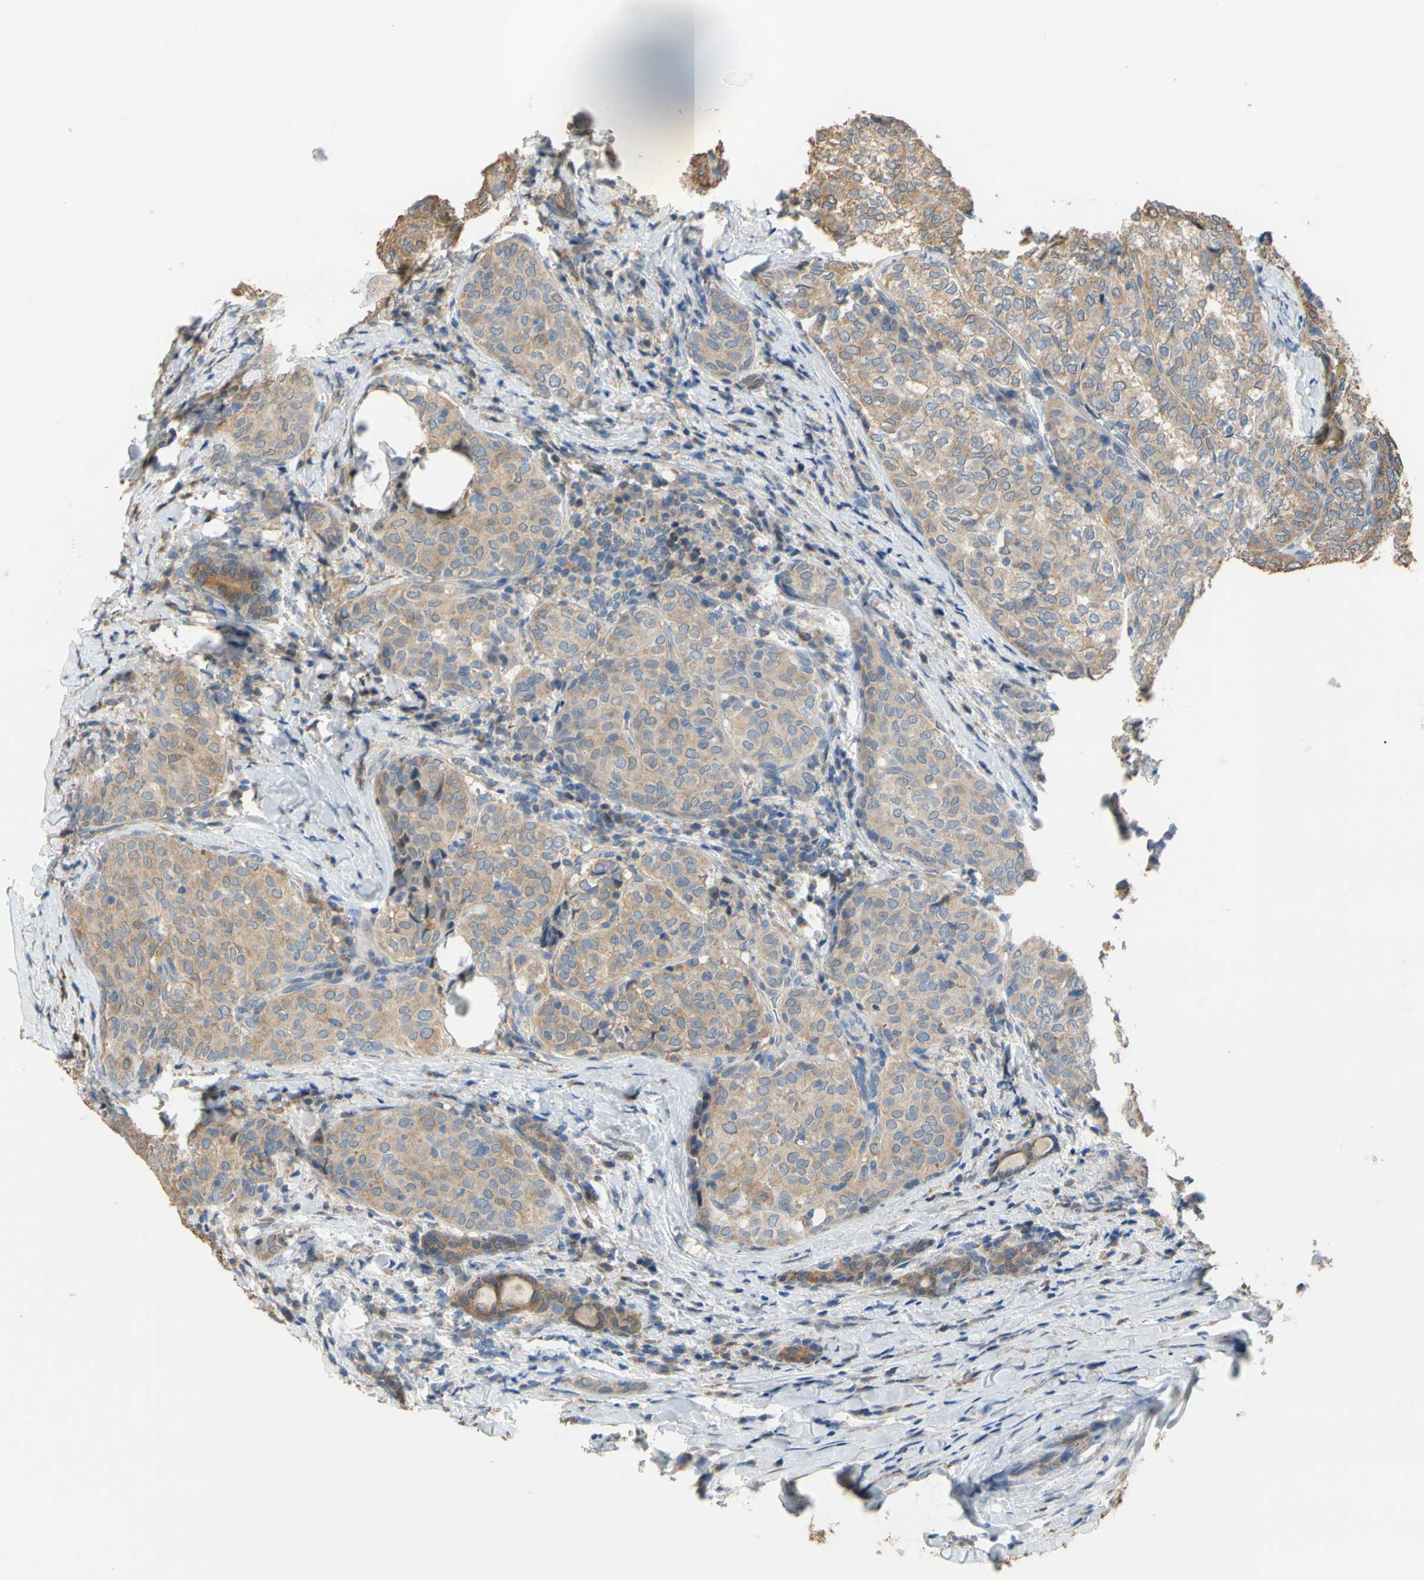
{"staining": {"intensity": "moderate", "quantity": ">75%", "location": "cytoplasmic/membranous"}, "tissue": "thyroid cancer", "cell_type": "Tumor cells", "image_type": "cancer", "snomed": [{"axis": "morphology", "description": "Normal tissue, NOS"}, {"axis": "morphology", "description": "Papillary adenocarcinoma, NOS"}, {"axis": "topography", "description": "Thyroid gland"}], "caption": "Immunohistochemistry (IHC) histopathology image of thyroid papillary adenocarcinoma stained for a protein (brown), which exhibits medium levels of moderate cytoplasmic/membranous expression in approximately >75% of tumor cells.", "gene": "ALDH1A2", "patient": {"sex": "female", "age": 30}}